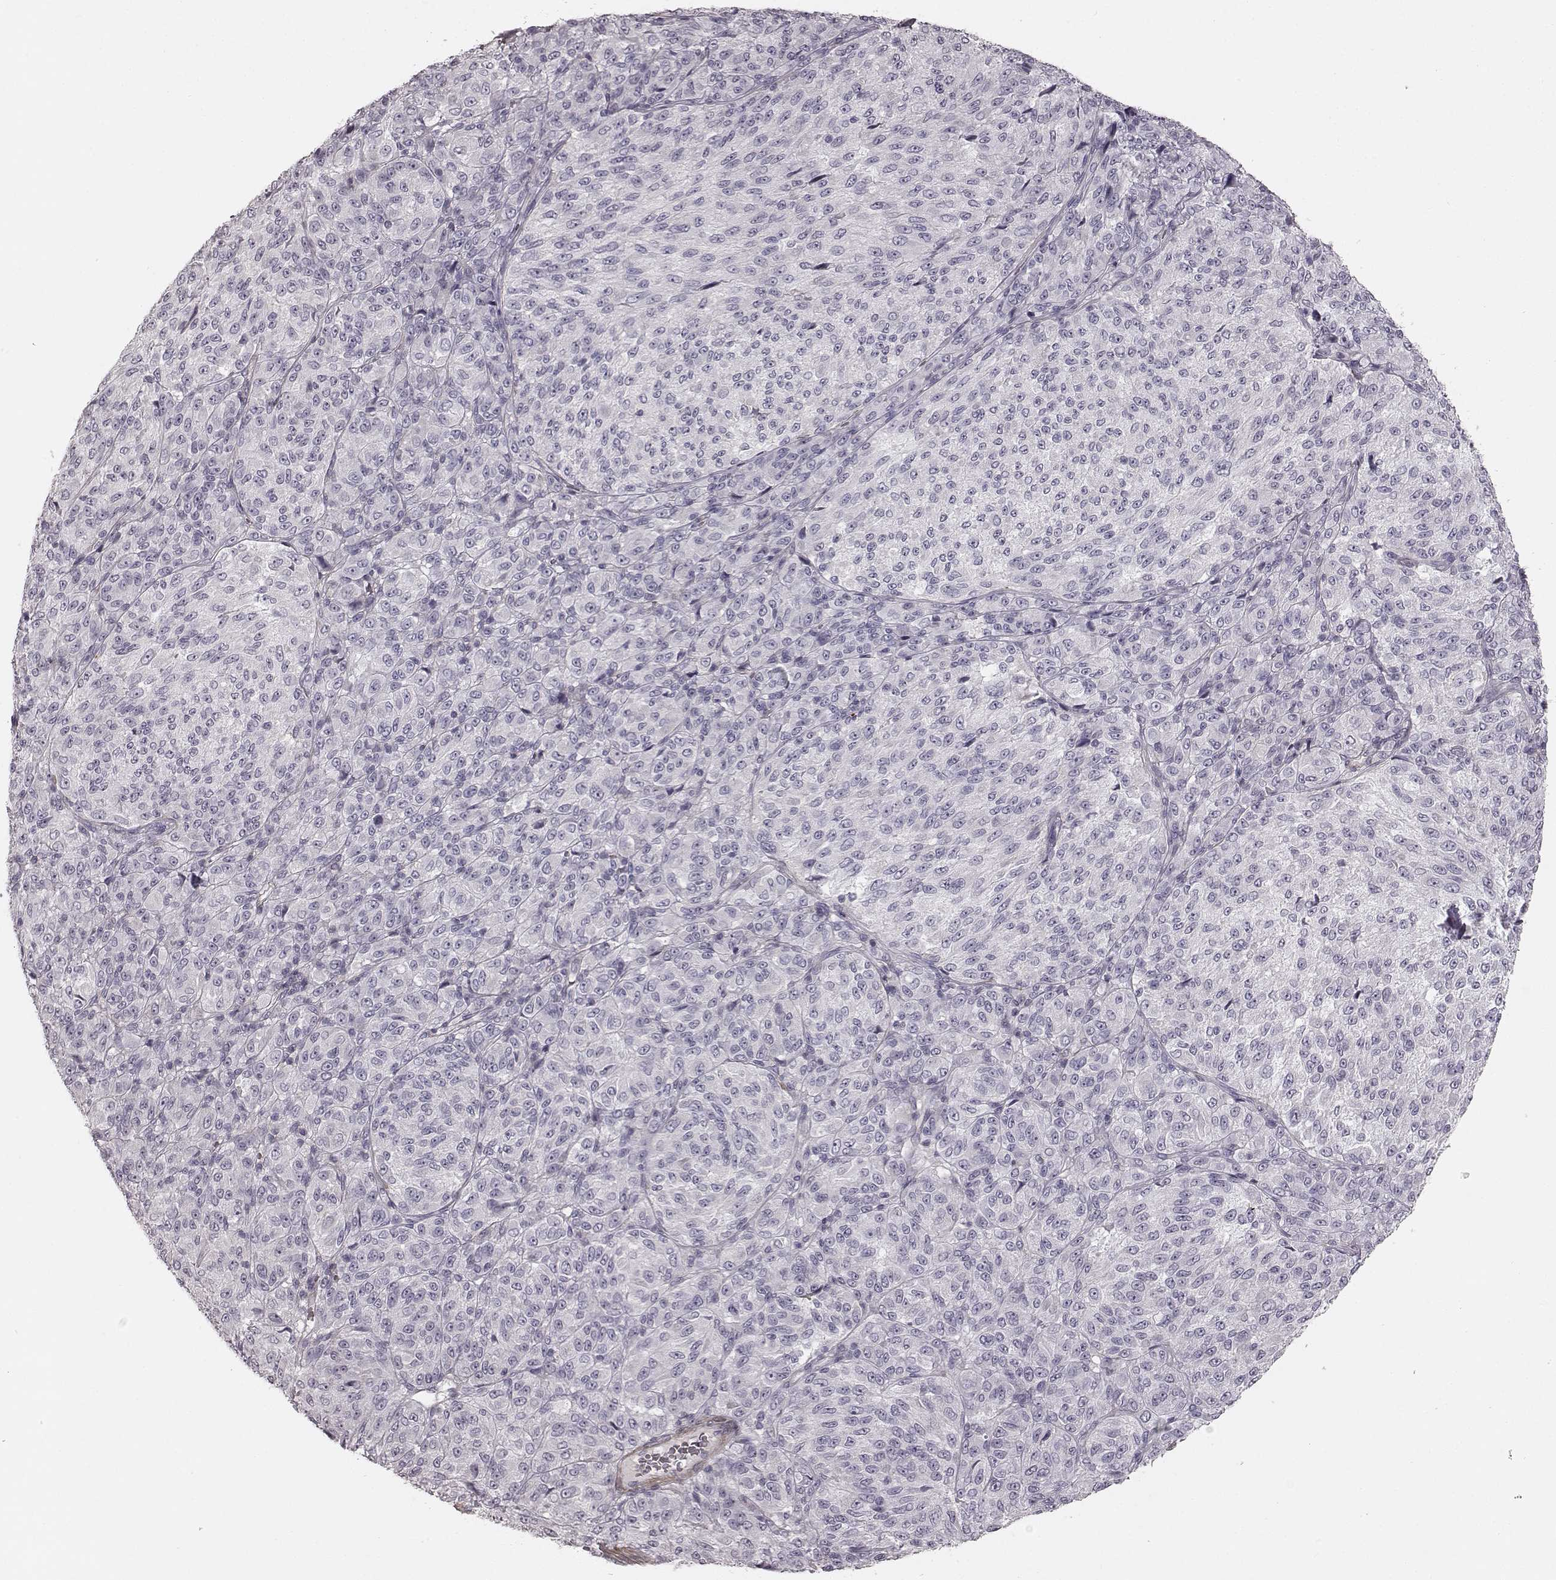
{"staining": {"intensity": "negative", "quantity": "none", "location": "none"}, "tissue": "melanoma", "cell_type": "Tumor cells", "image_type": "cancer", "snomed": [{"axis": "morphology", "description": "Malignant melanoma, Metastatic site"}, {"axis": "topography", "description": "Brain"}], "caption": "IHC image of neoplastic tissue: human melanoma stained with DAB (3,3'-diaminobenzidine) exhibits no significant protein staining in tumor cells.", "gene": "PRLHR", "patient": {"sex": "female", "age": 56}}